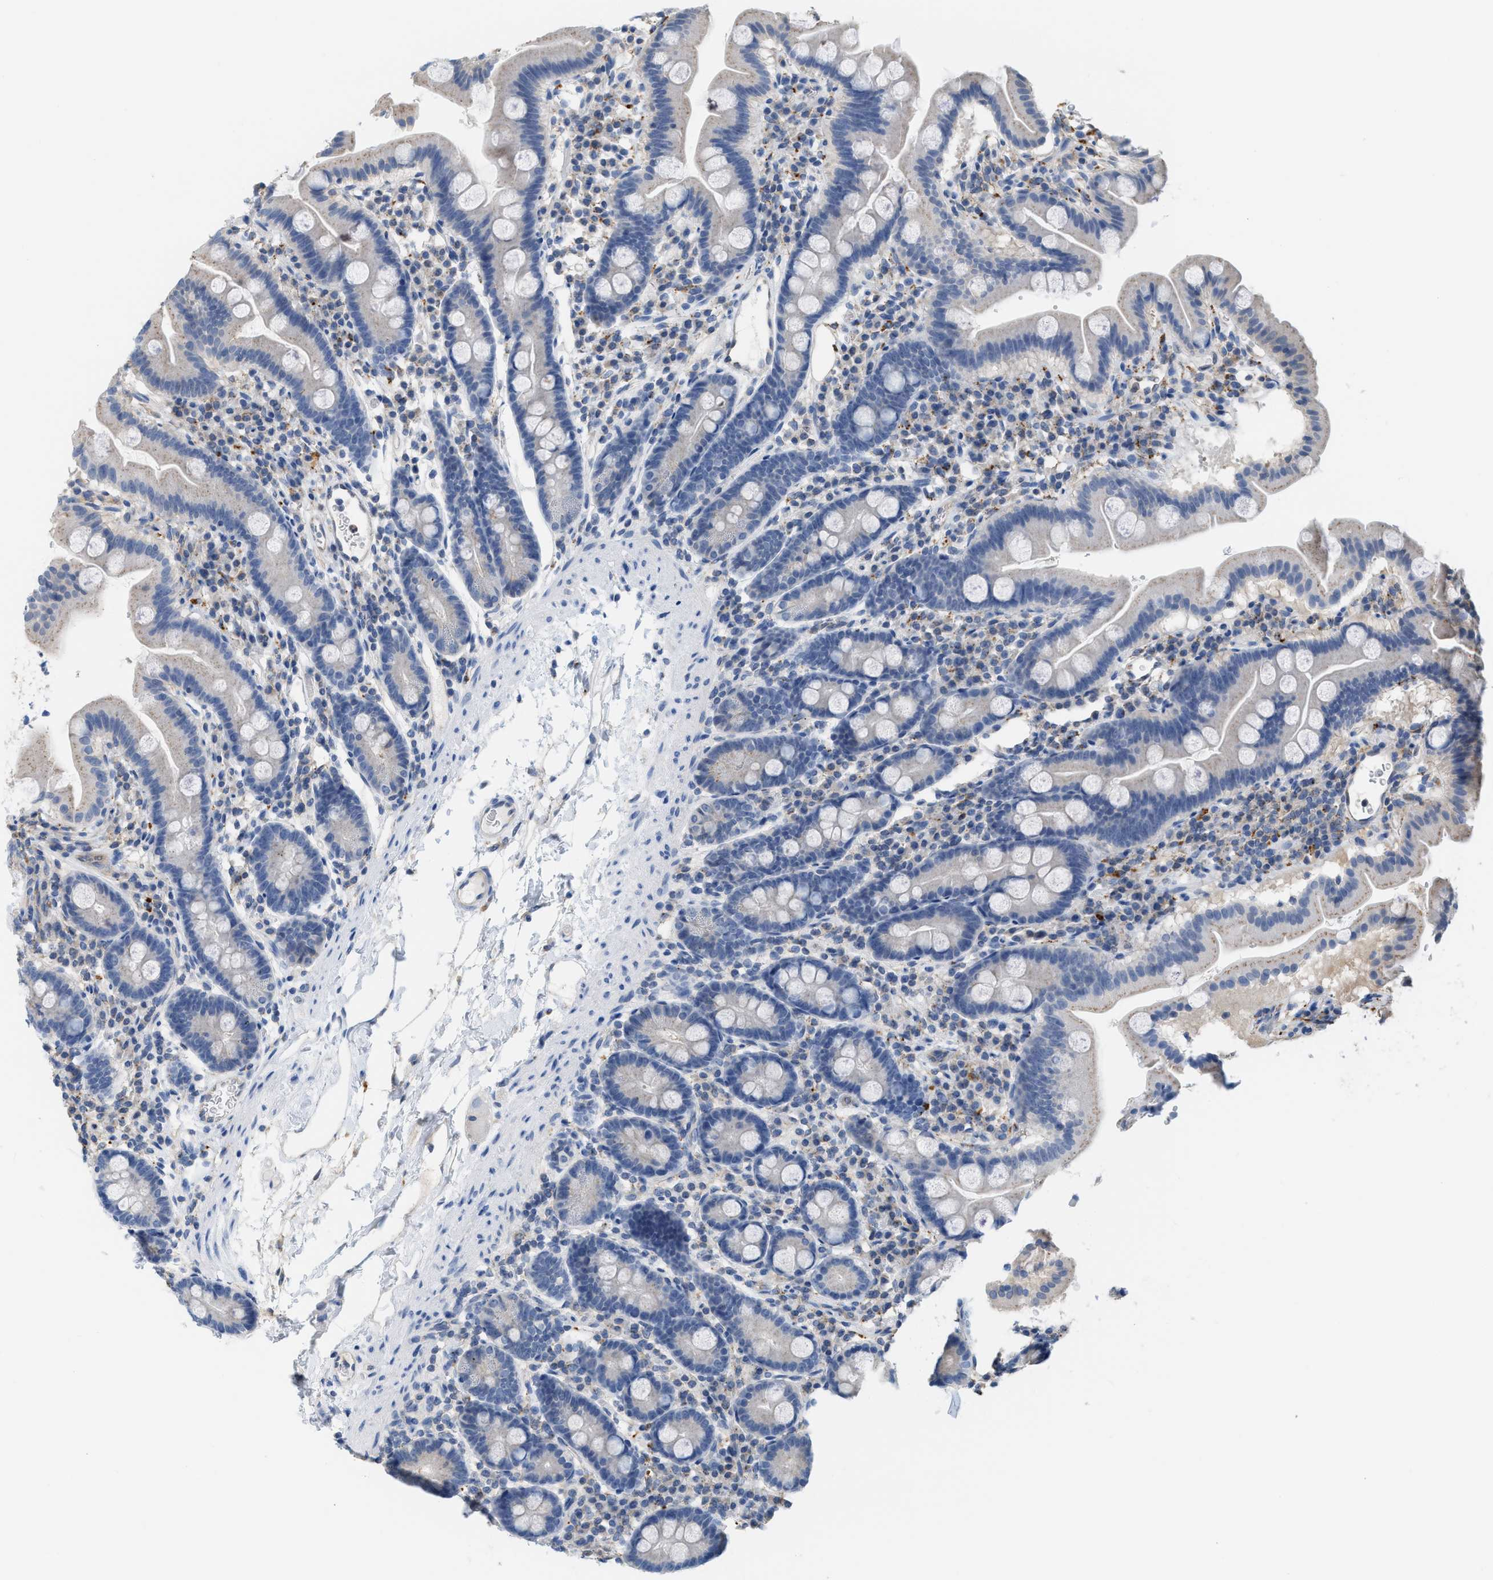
{"staining": {"intensity": "negative", "quantity": "none", "location": "none"}, "tissue": "duodenum", "cell_type": "Glandular cells", "image_type": "normal", "snomed": [{"axis": "morphology", "description": "Normal tissue, NOS"}, {"axis": "topography", "description": "Duodenum"}], "caption": "High power microscopy micrograph of an immunohistochemistry (IHC) micrograph of normal duodenum, revealing no significant positivity in glandular cells.", "gene": "CSTB", "patient": {"sex": "male", "age": 50}}